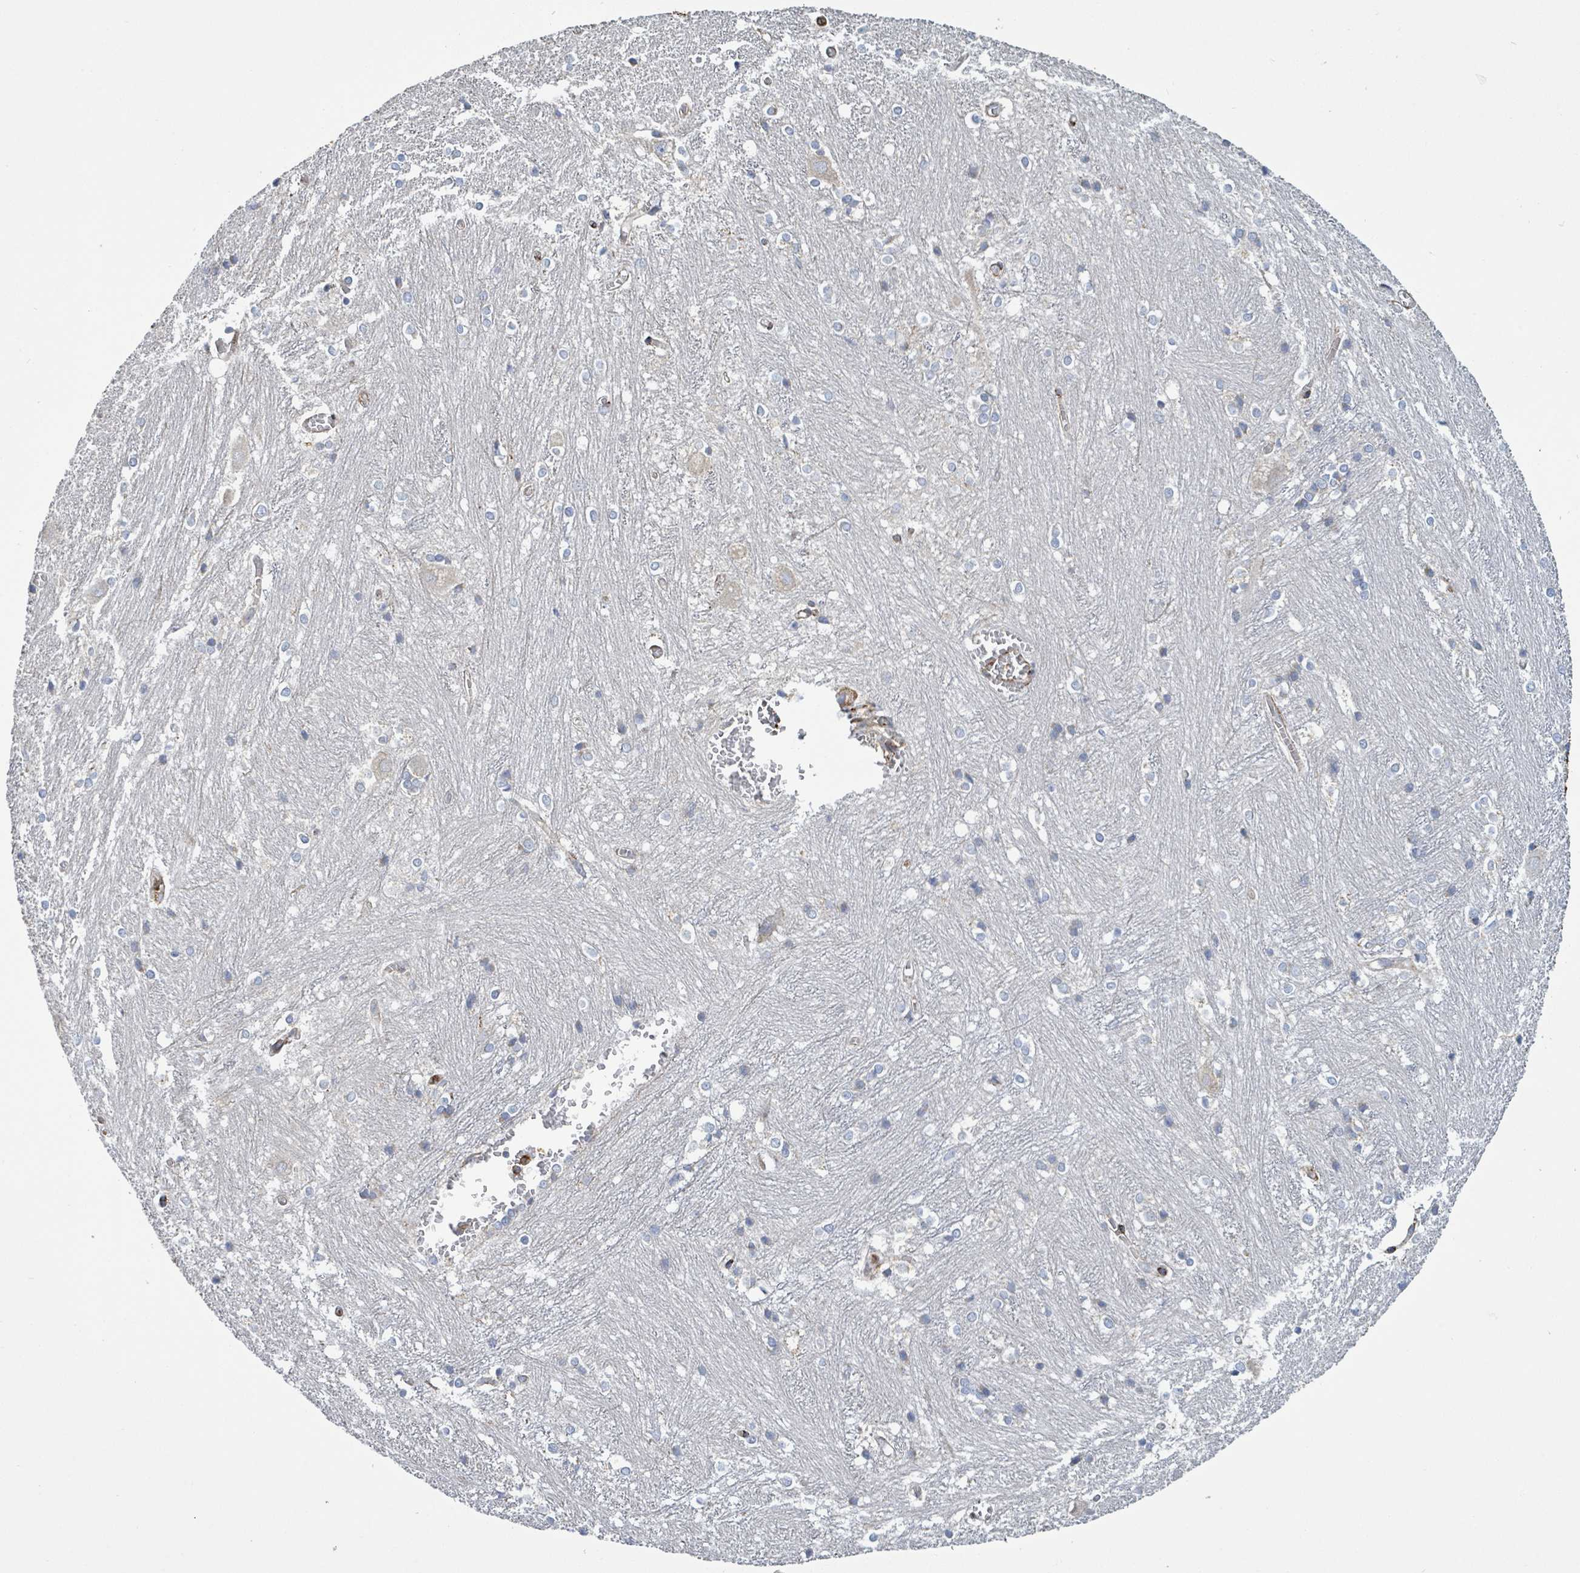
{"staining": {"intensity": "moderate", "quantity": "<25%", "location": "cytoplasmic/membranous"}, "tissue": "caudate", "cell_type": "Glial cells", "image_type": "normal", "snomed": [{"axis": "morphology", "description": "Normal tissue, NOS"}, {"axis": "topography", "description": "Lateral ventricle wall"}], "caption": "Caudate stained with DAB (3,3'-diaminobenzidine) IHC demonstrates low levels of moderate cytoplasmic/membranous expression in approximately <25% of glial cells. (DAB = brown stain, brightfield microscopy at high magnification).", "gene": "RFPL4AL1", "patient": {"sex": "male", "age": 37}}